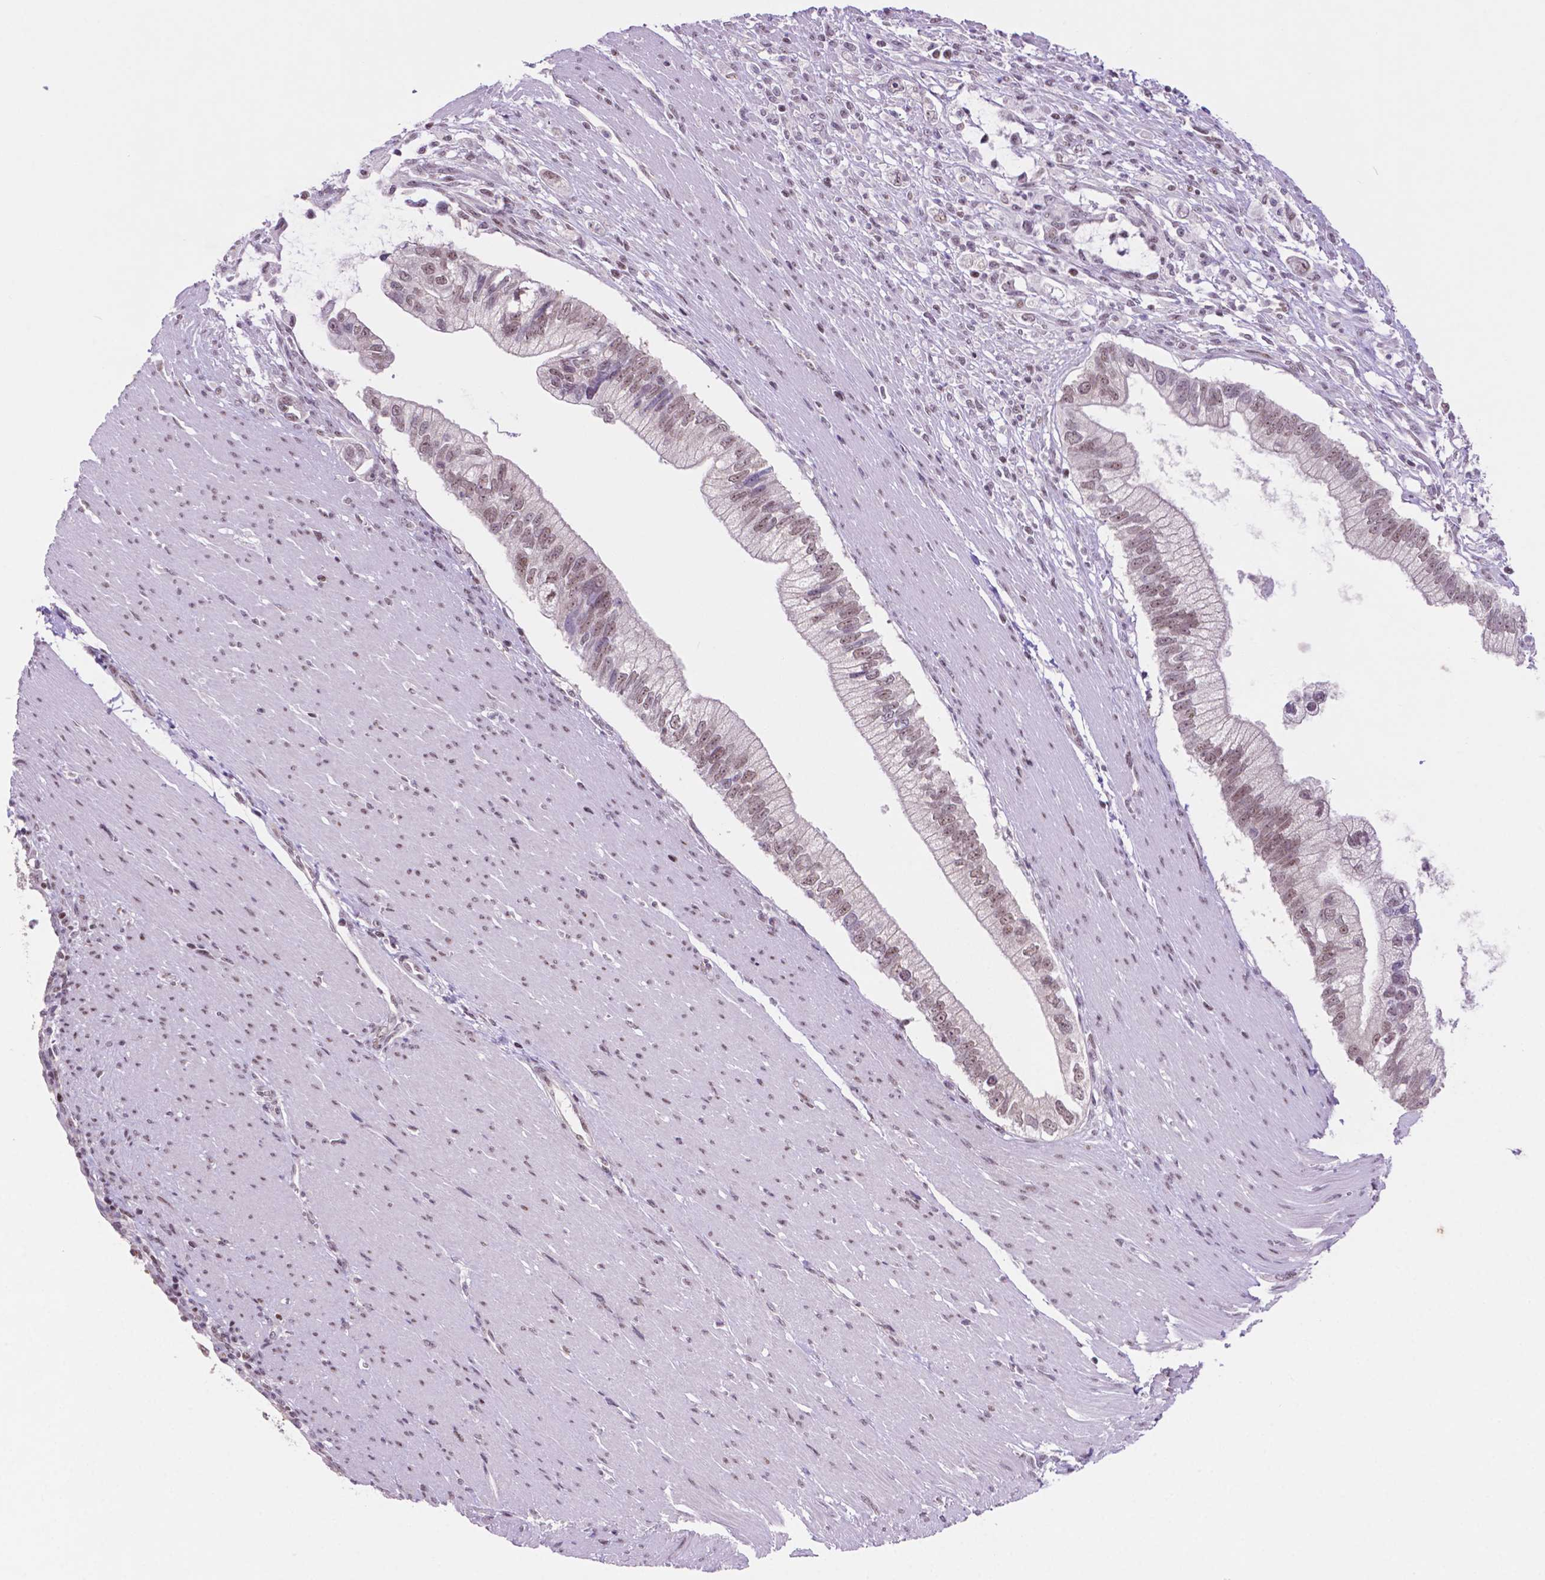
{"staining": {"intensity": "weak", "quantity": "25%-75%", "location": "nuclear"}, "tissue": "pancreatic cancer", "cell_type": "Tumor cells", "image_type": "cancer", "snomed": [{"axis": "morphology", "description": "Adenocarcinoma, NOS"}, {"axis": "topography", "description": "Pancreas"}], "caption": "Immunohistochemistry micrograph of human pancreatic cancer (adenocarcinoma) stained for a protein (brown), which exhibits low levels of weak nuclear expression in about 25%-75% of tumor cells.", "gene": "NCOR1", "patient": {"sex": "male", "age": 70}}